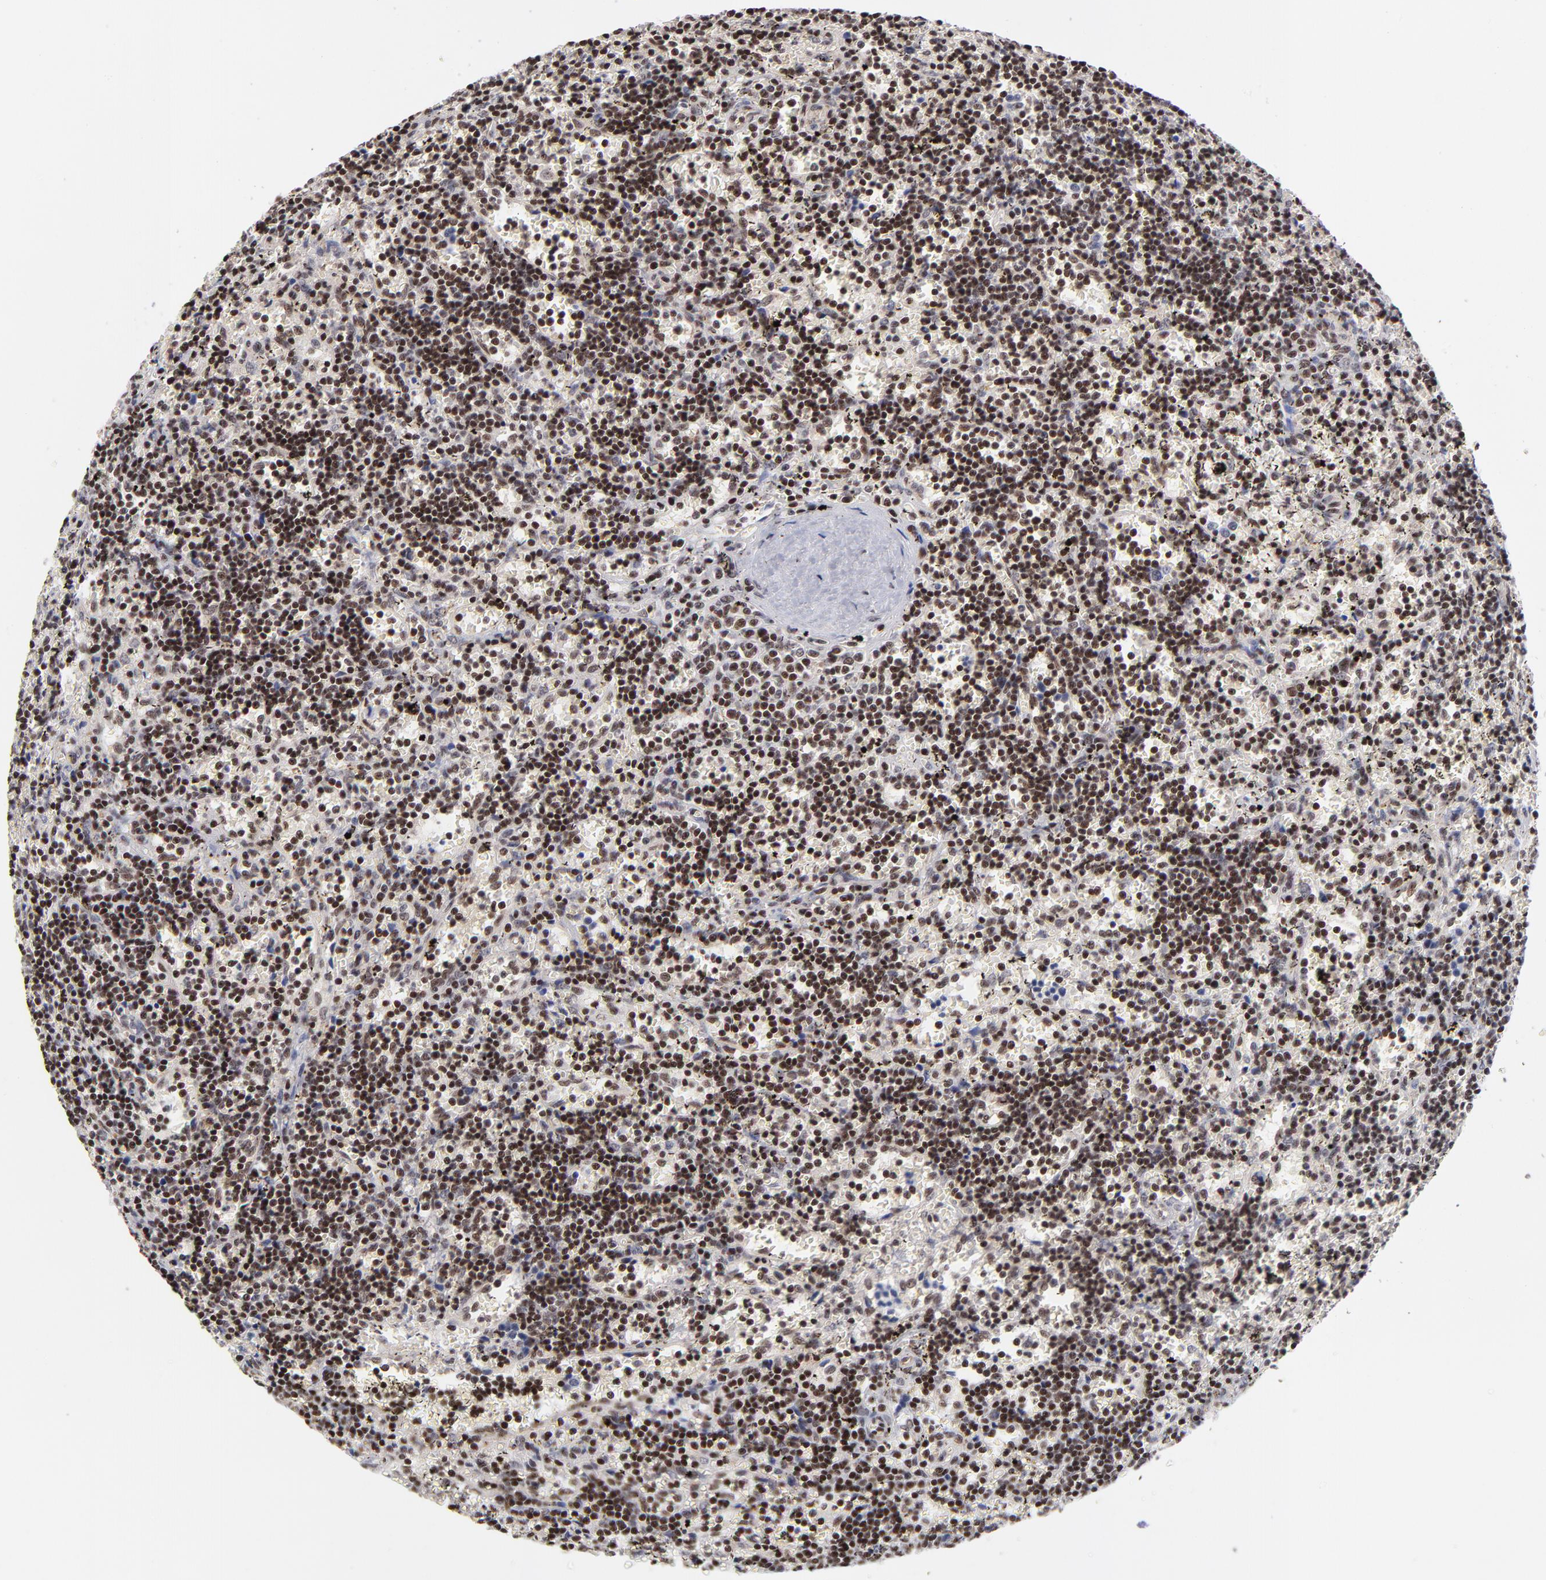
{"staining": {"intensity": "moderate", "quantity": ">75%", "location": "nuclear"}, "tissue": "lymphoma", "cell_type": "Tumor cells", "image_type": "cancer", "snomed": [{"axis": "morphology", "description": "Malignant lymphoma, non-Hodgkin's type, Low grade"}, {"axis": "topography", "description": "Spleen"}], "caption": "Immunohistochemical staining of lymphoma exhibits medium levels of moderate nuclear expression in approximately >75% of tumor cells.", "gene": "GABPA", "patient": {"sex": "male", "age": 60}}